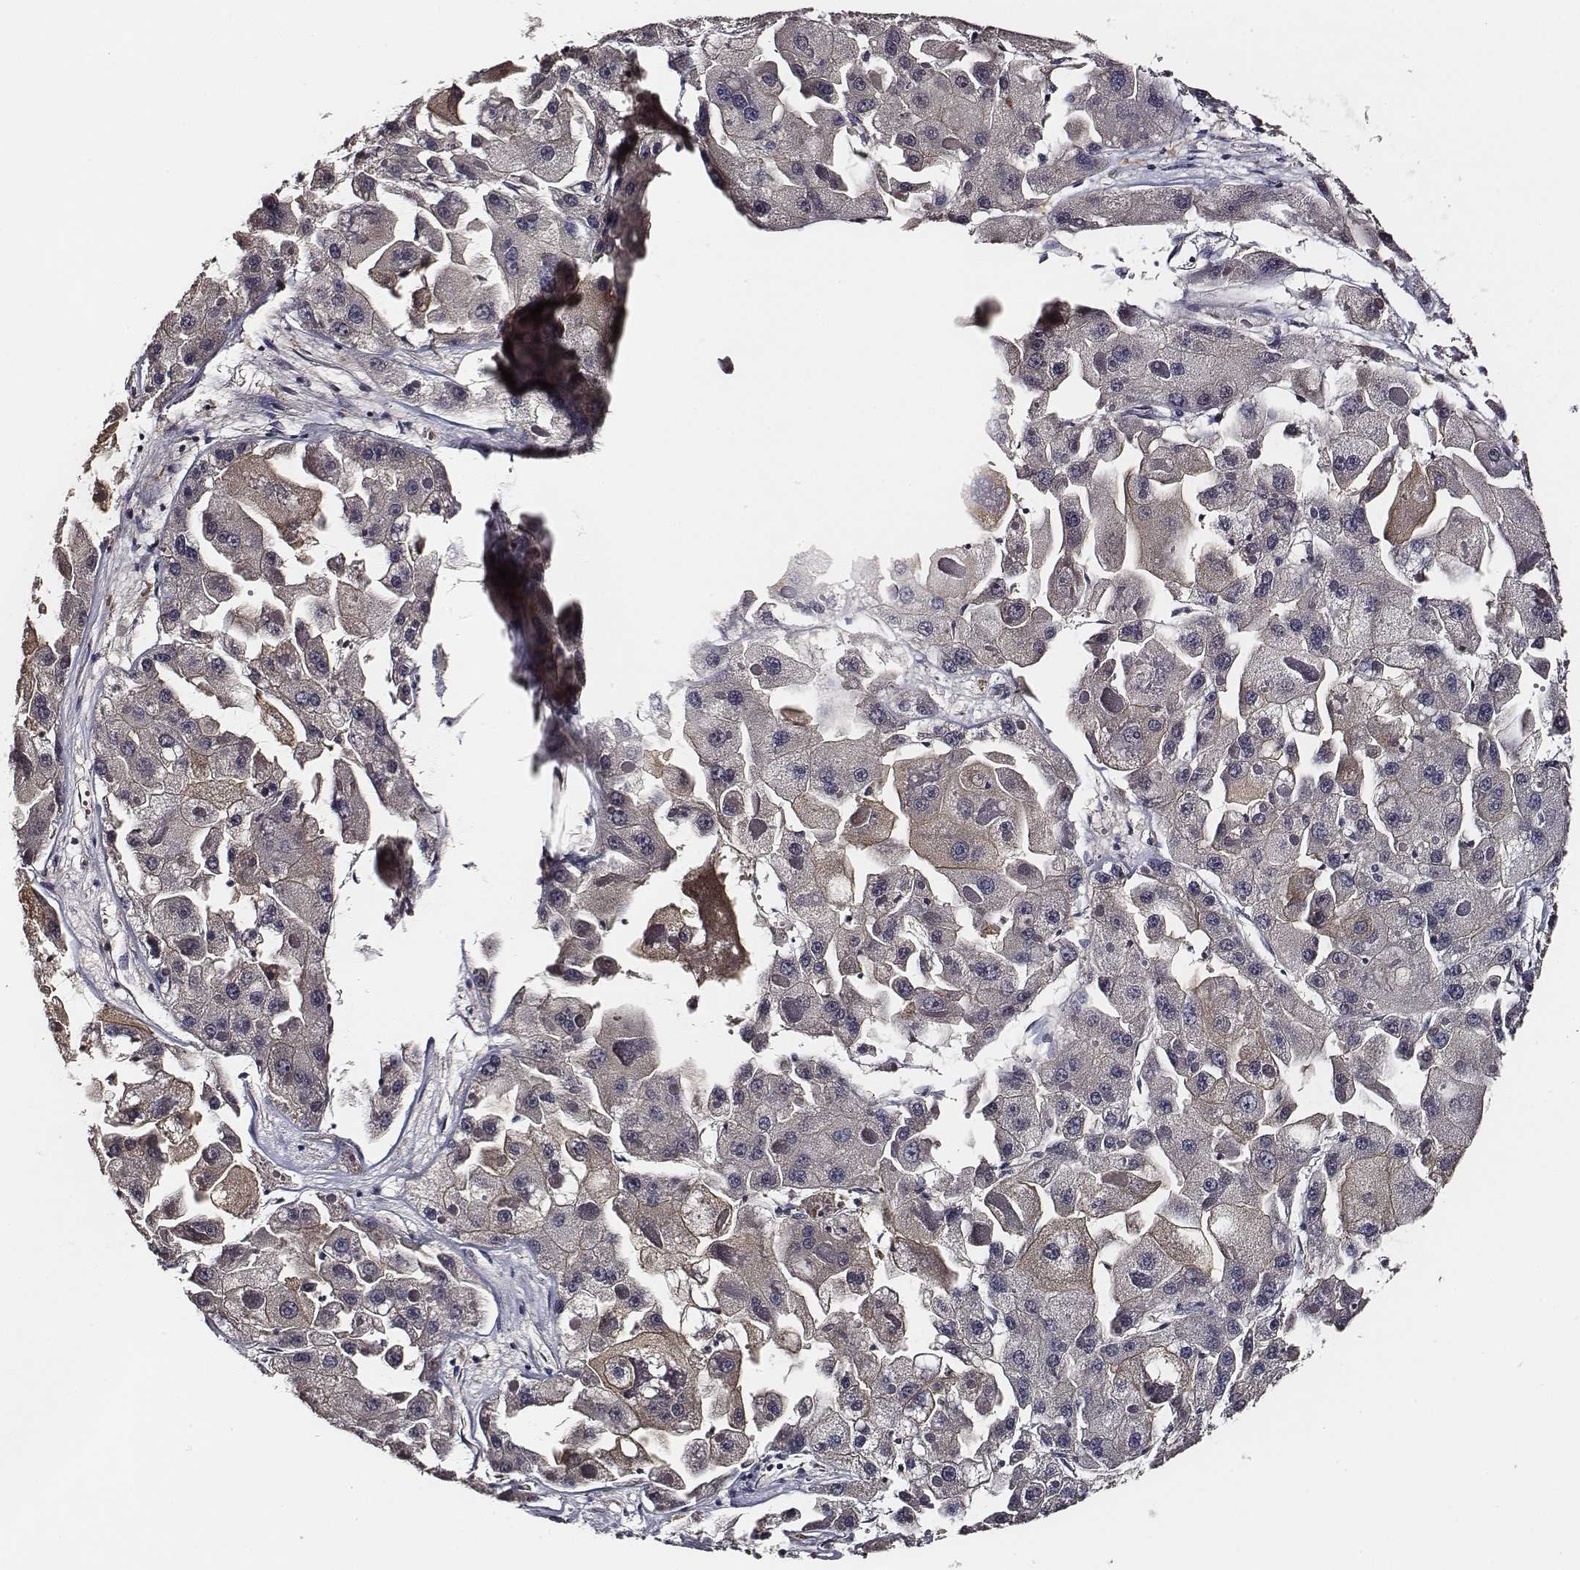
{"staining": {"intensity": "negative", "quantity": "none", "location": "none"}, "tissue": "liver cancer", "cell_type": "Tumor cells", "image_type": "cancer", "snomed": [{"axis": "morphology", "description": "Carcinoma, Hepatocellular, NOS"}, {"axis": "topography", "description": "Liver"}], "caption": "This is an immunohistochemistry photomicrograph of hepatocellular carcinoma (liver). There is no positivity in tumor cells.", "gene": "AADAT", "patient": {"sex": "female", "age": 73}}